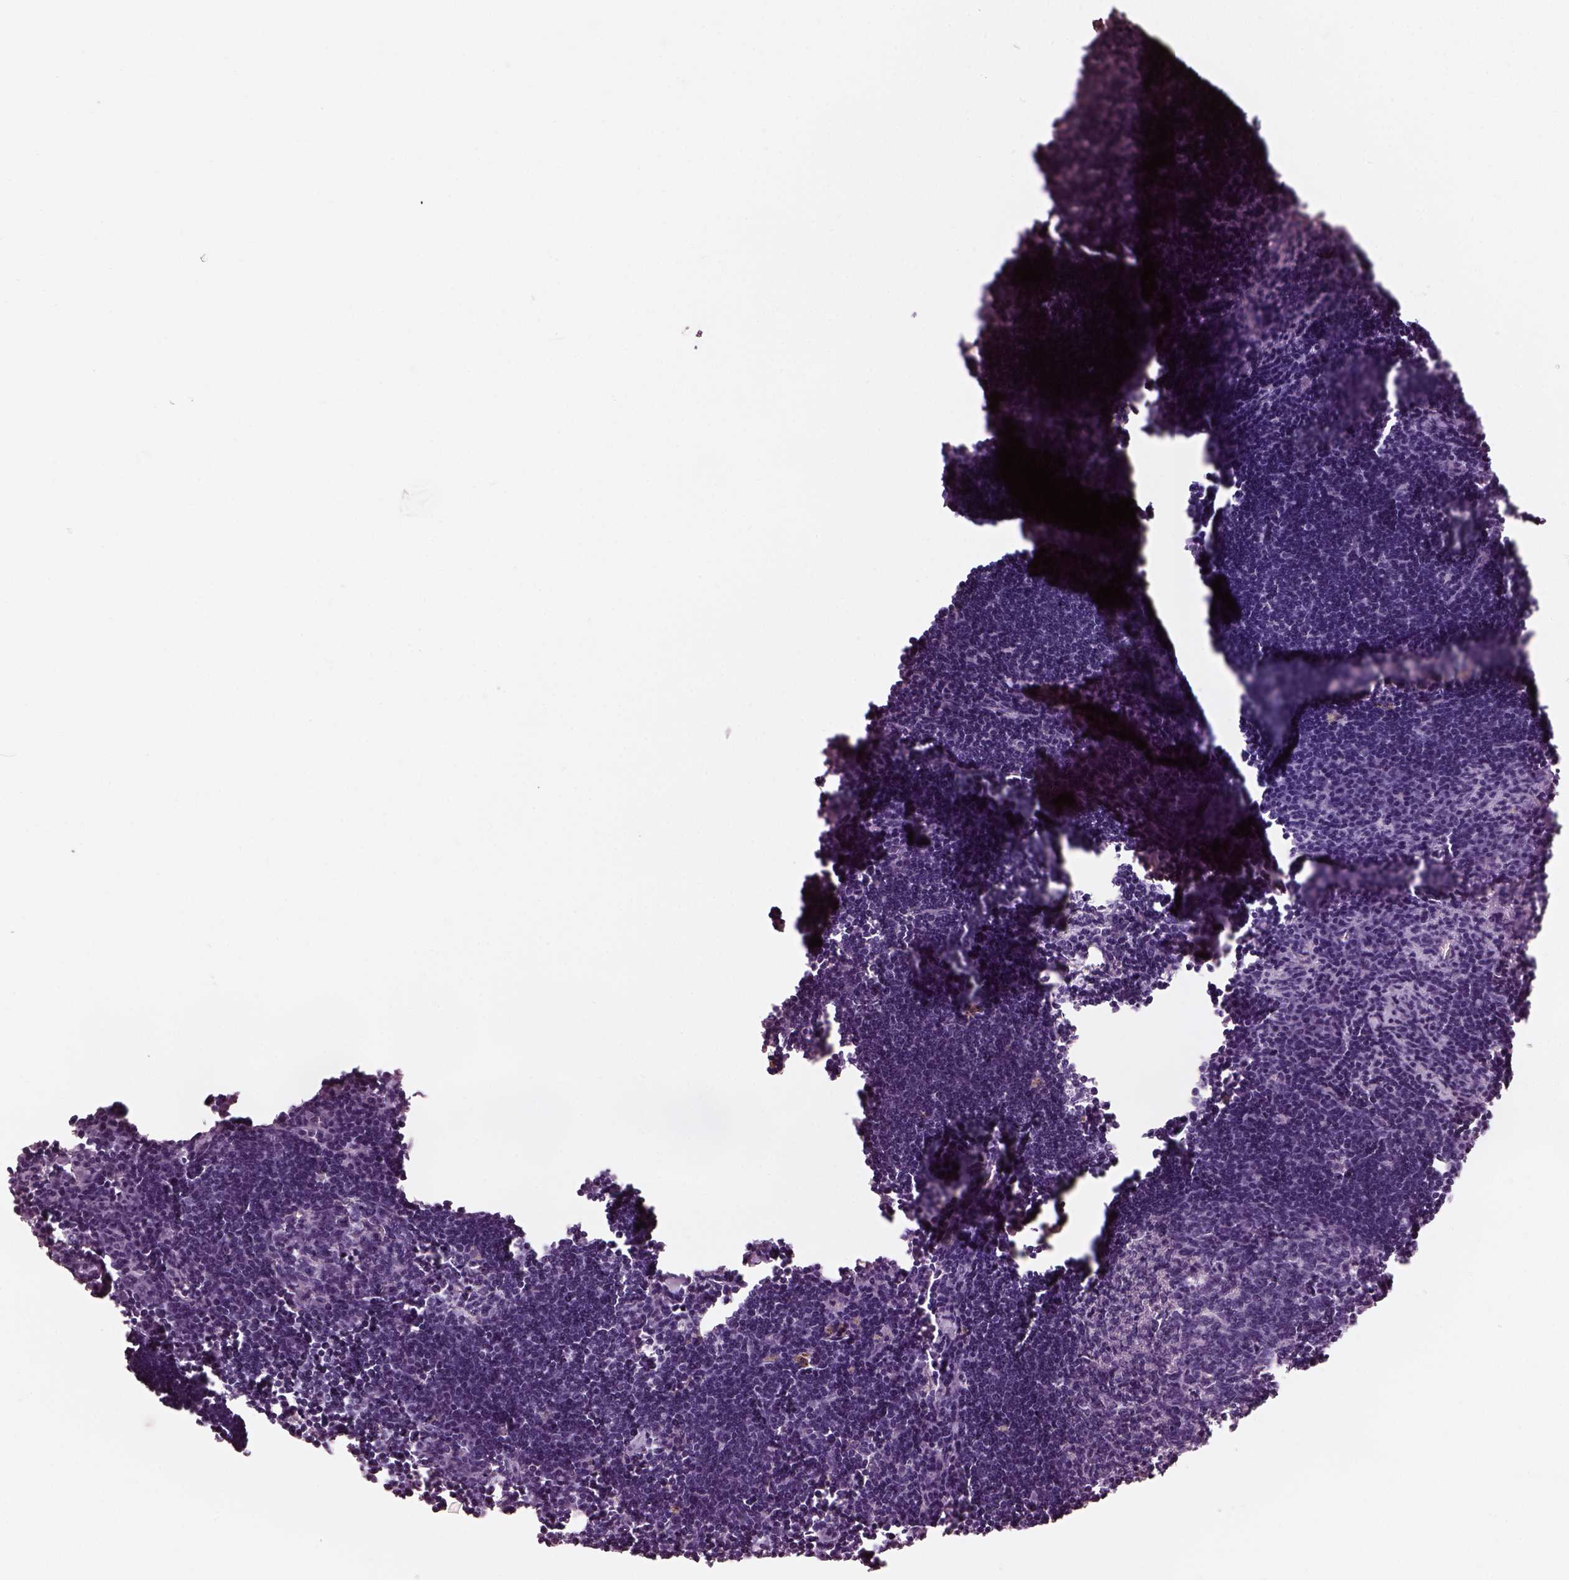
{"staining": {"intensity": "negative", "quantity": "none", "location": "none"}, "tissue": "lymph node", "cell_type": "Germinal center cells", "image_type": "normal", "snomed": [{"axis": "morphology", "description": "Normal tissue, NOS"}, {"axis": "topography", "description": "Lymph node"}], "caption": "The micrograph demonstrates no significant positivity in germinal center cells of lymph node.", "gene": "BFSP1", "patient": {"sex": "male", "age": 55}}